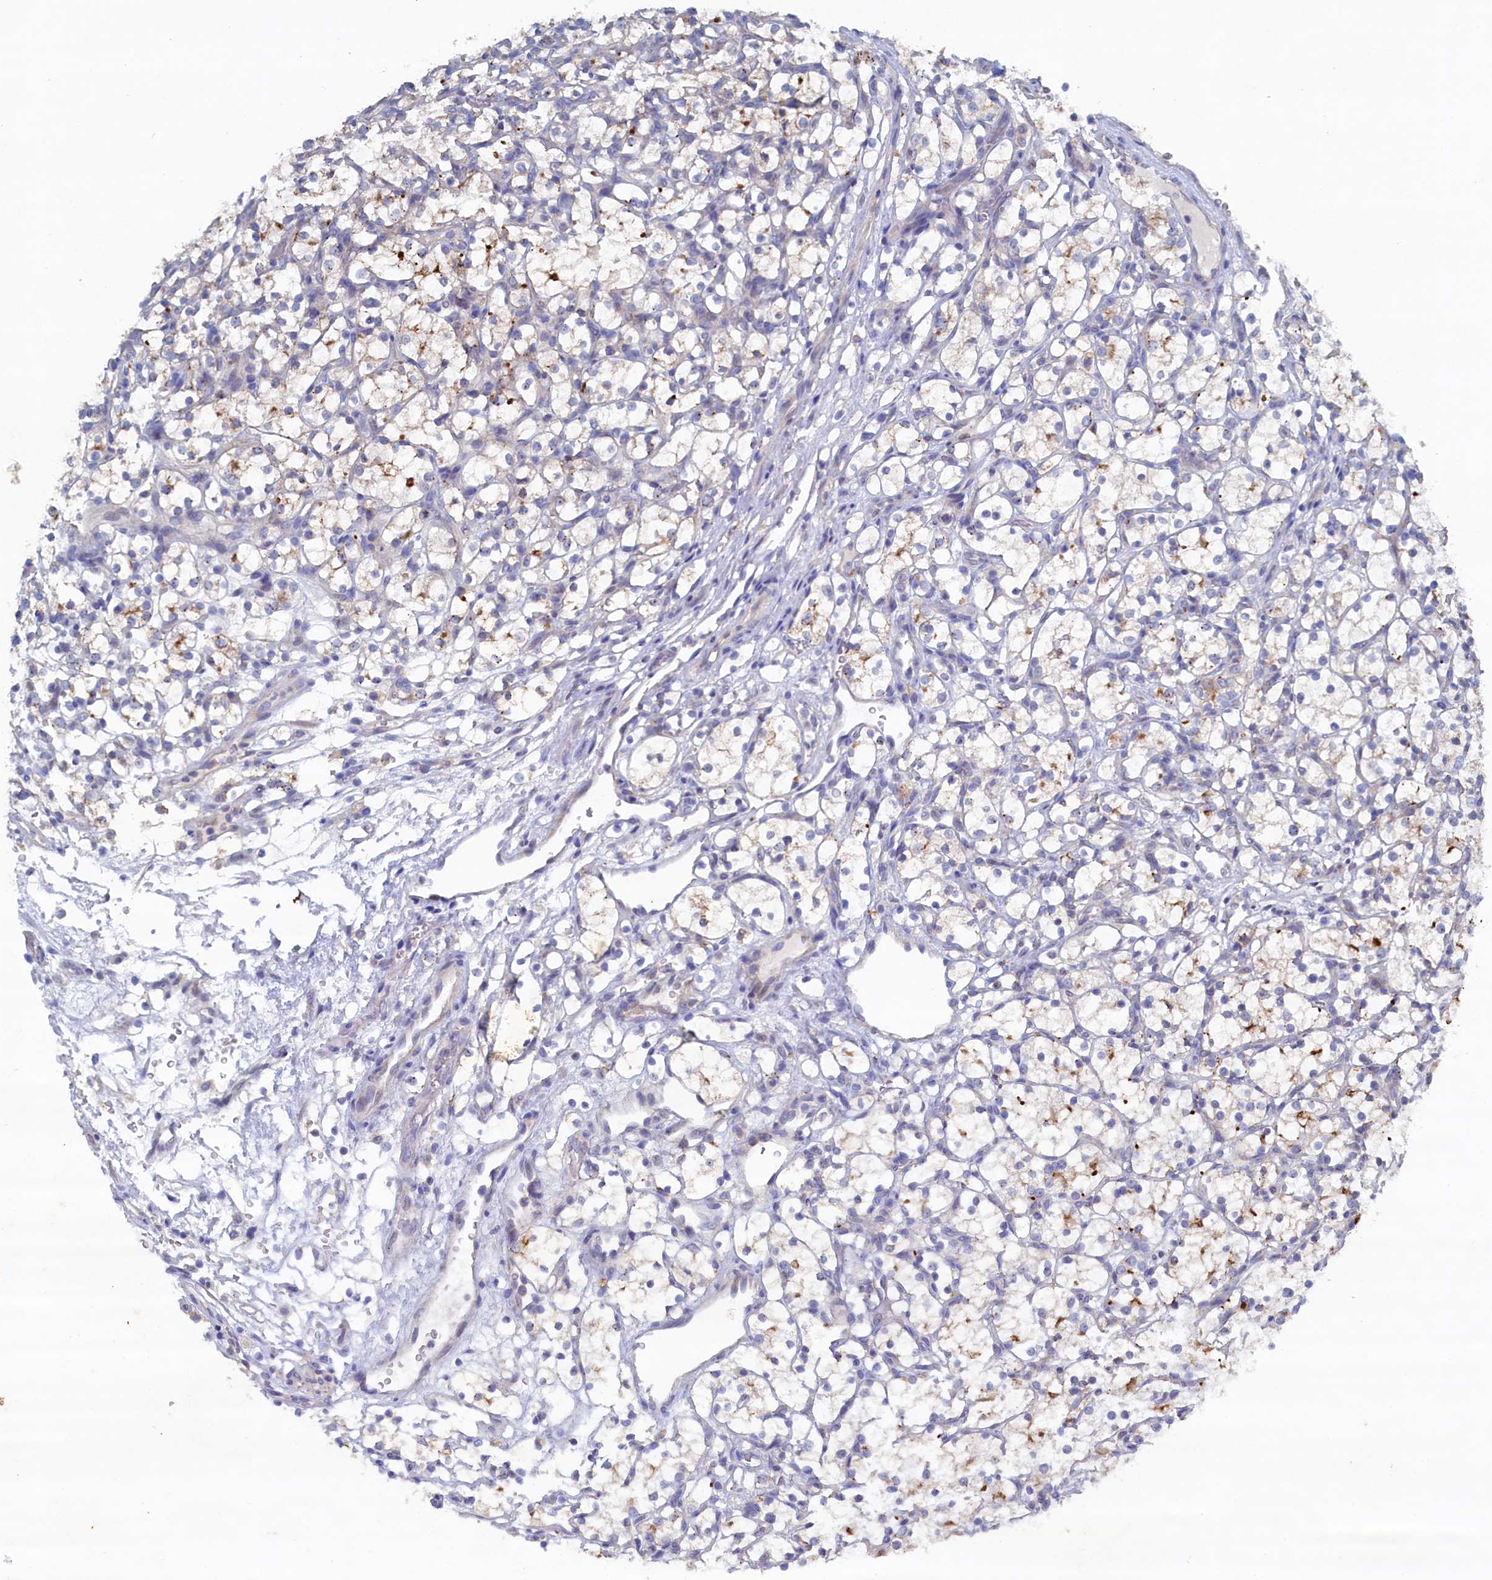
{"staining": {"intensity": "moderate", "quantity": "<25%", "location": "cytoplasmic/membranous"}, "tissue": "renal cancer", "cell_type": "Tumor cells", "image_type": "cancer", "snomed": [{"axis": "morphology", "description": "Adenocarcinoma, NOS"}, {"axis": "topography", "description": "Kidney"}], "caption": "Immunohistochemical staining of human renal adenocarcinoma exhibits low levels of moderate cytoplasmic/membranous protein staining in approximately <25% of tumor cells.", "gene": "CBLIF", "patient": {"sex": "female", "age": 69}}